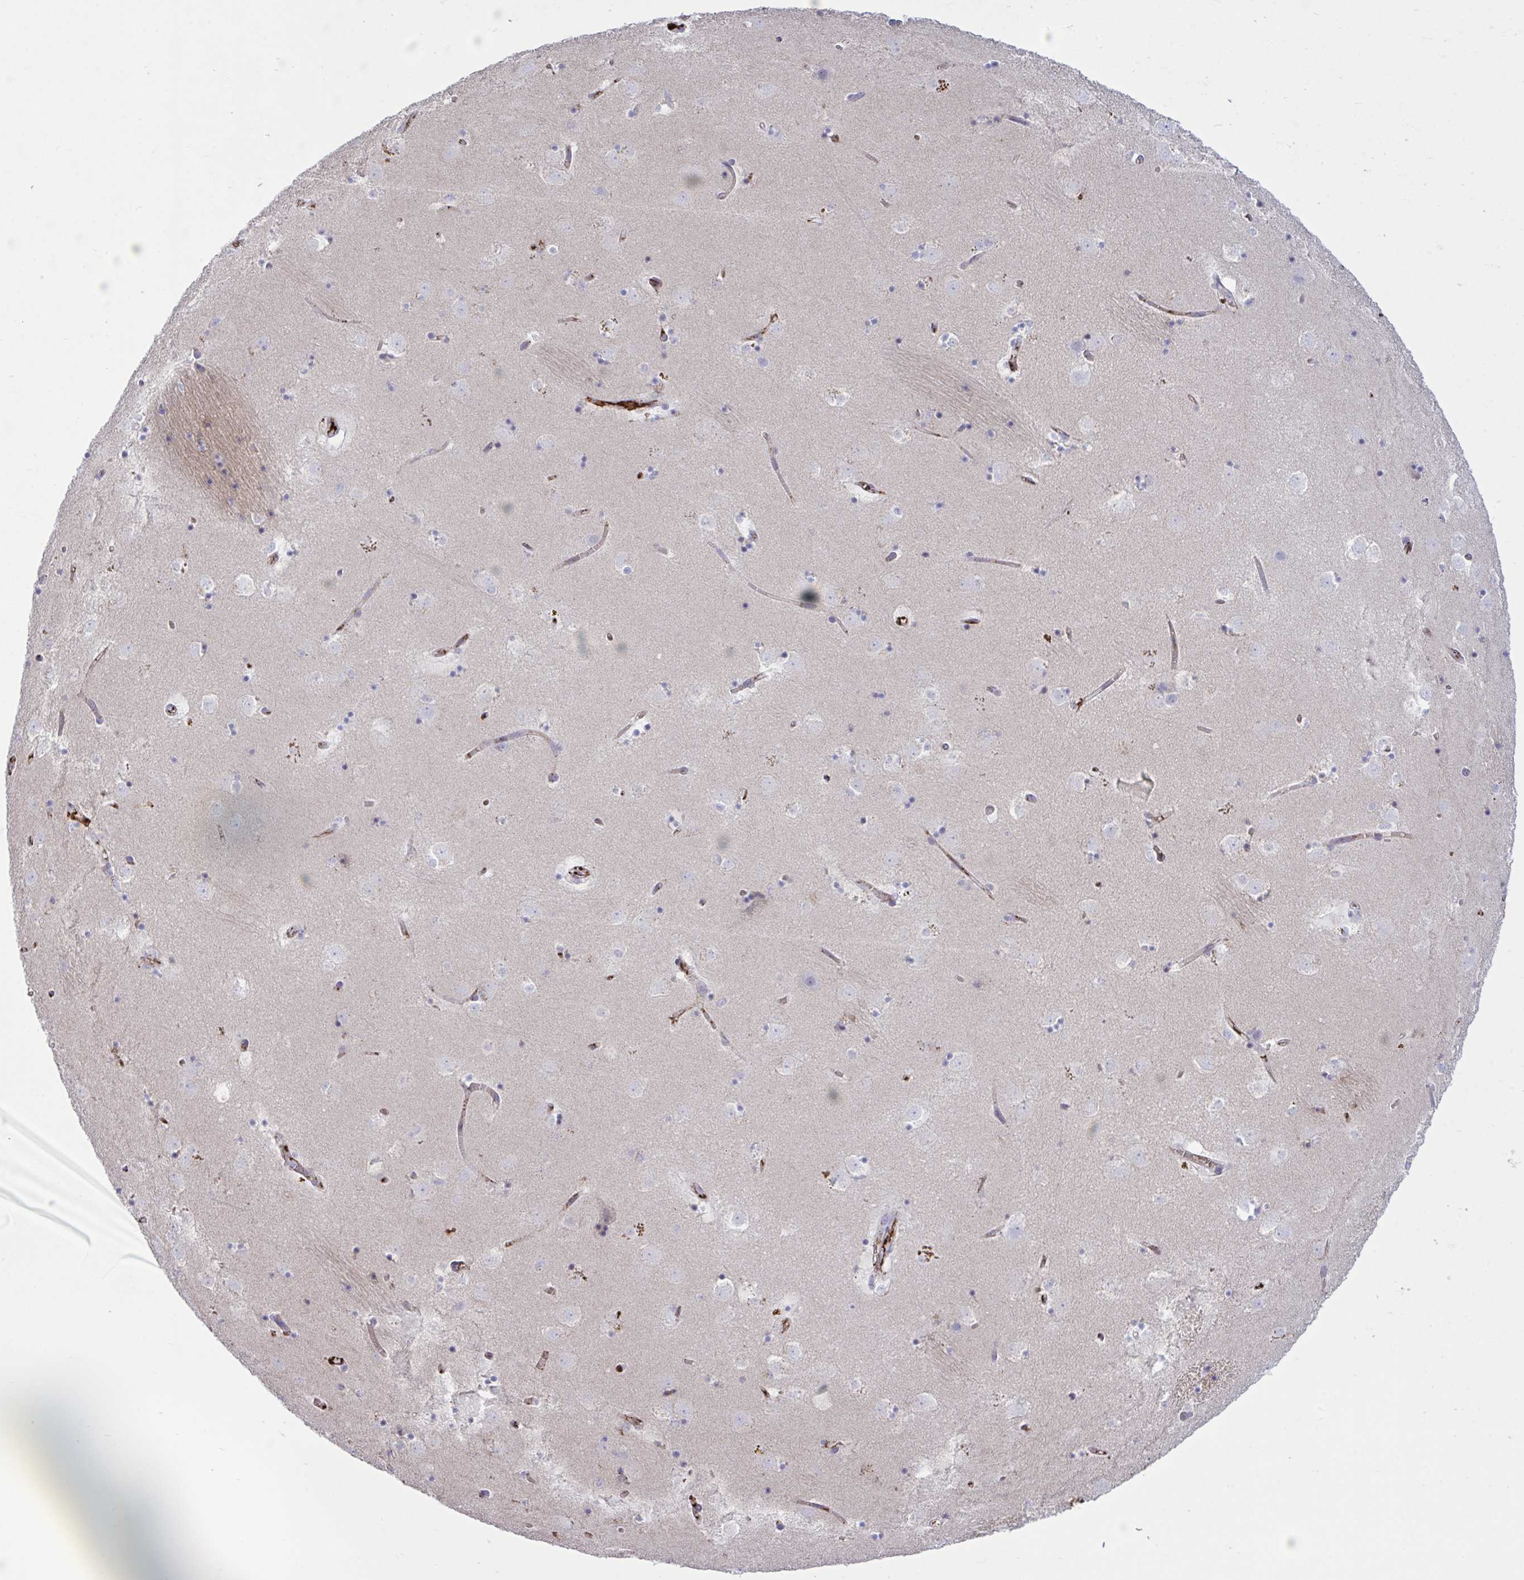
{"staining": {"intensity": "negative", "quantity": "none", "location": "none"}, "tissue": "caudate", "cell_type": "Glial cells", "image_type": "normal", "snomed": [{"axis": "morphology", "description": "Normal tissue, NOS"}, {"axis": "topography", "description": "Lateral ventricle wall"}], "caption": "IHC image of unremarkable caudate stained for a protein (brown), which exhibits no expression in glial cells.", "gene": "IL1R1", "patient": {"sex": "male", "age": 58}}